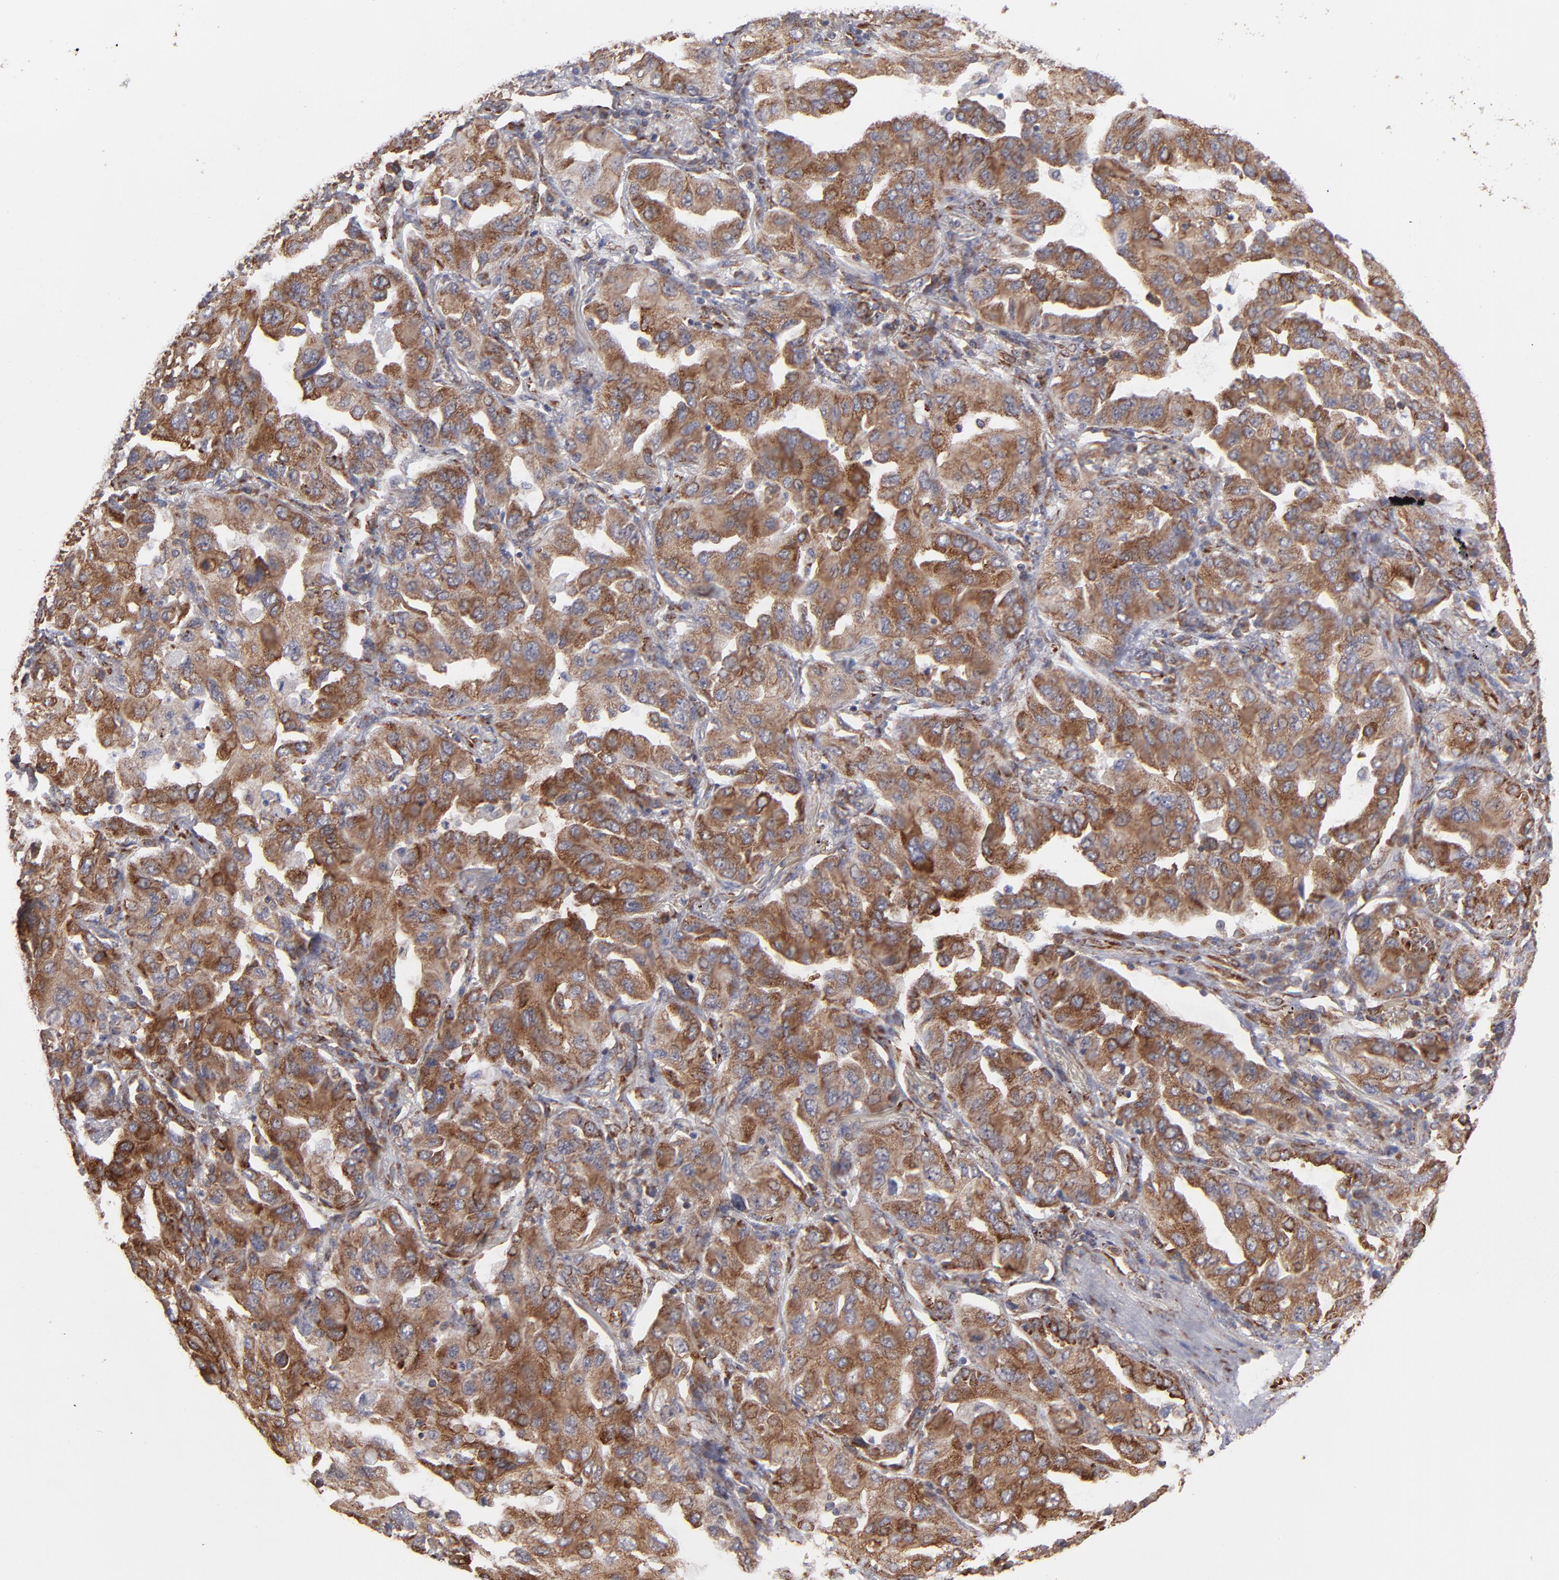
{"staining": {"intensity": "moderate", "quantity": ">75%", "location": "cytoplasmic/membranous"}, "tissue": "lung cancer", "cell_type": "Tumor cells", "image_type": "cancer", "snomed": [{"axis": "morphology", "description": "Adenocarcinoma, NOS"}, {"axis": "topography", "description": "Lung"}], "caption": "Immunohistochemistry (IHC) (DAB) staining of human lung cancer (adenocarcinoma) exhibits moderate cytoplasmic/membranous protein positivity in about >75% of tumor cells.", "gene": "KTN1", "patient": {"sex": "female", "age": 65}}